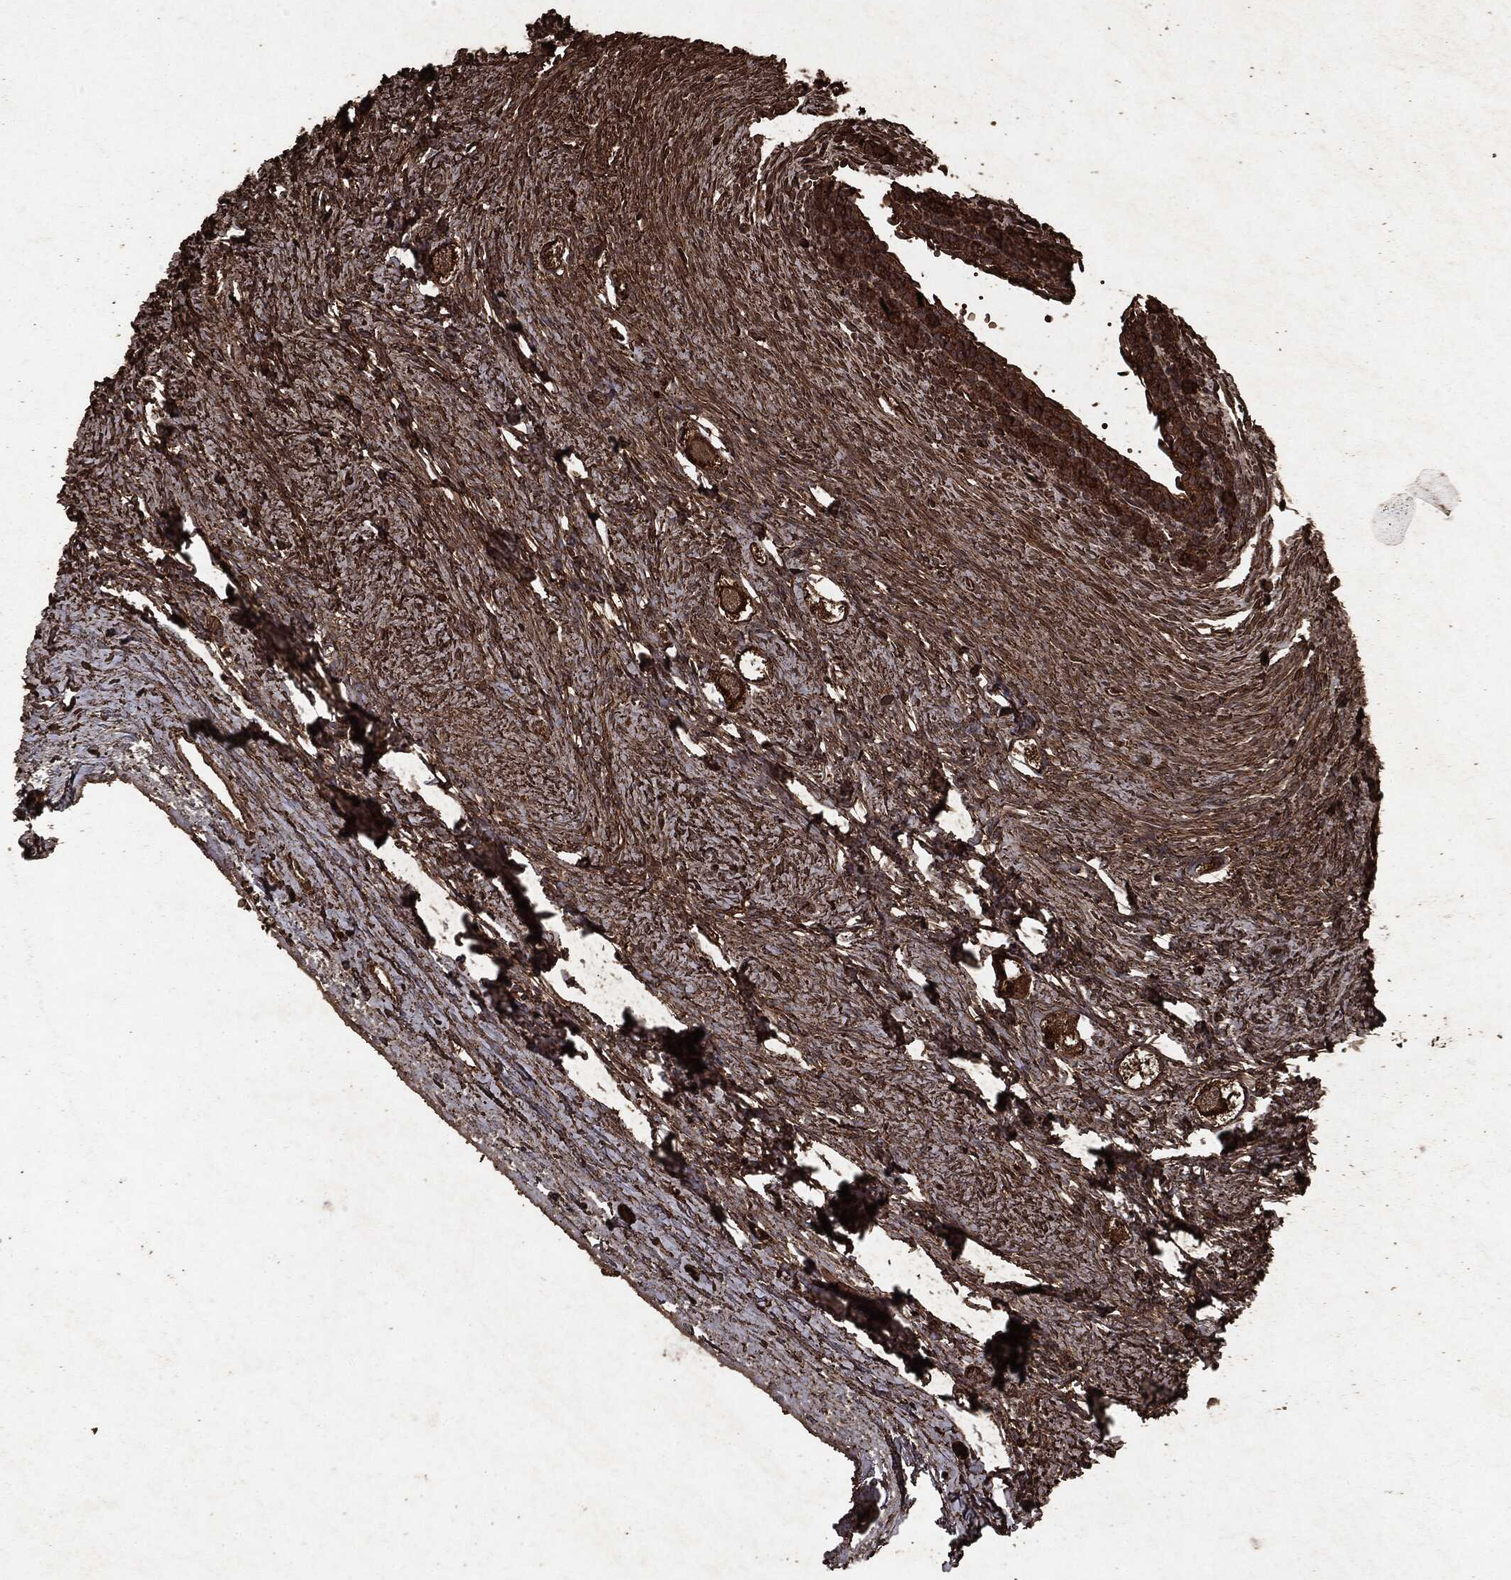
{"staining": {"intensity": "strong", "quantity": ">75%", "location": "cytoplasmic/membranous"}, "tissue": "ovary", "cell_type": "Follicle cells", "image_type": "normal", "snomed": [{"axis": "morphology", "description": "Normal tissue, NOS"}, {"axis": "topography", "description": "Ovary"}], "caption": "Ovary stained with DAB immunohistochemistry demonstrates high levels of strong cytoplasmic/membranous expression in approximately >75% of follicle cells.", "gene": "ARAF", "patient": {"sex": "female", "age": 27}}